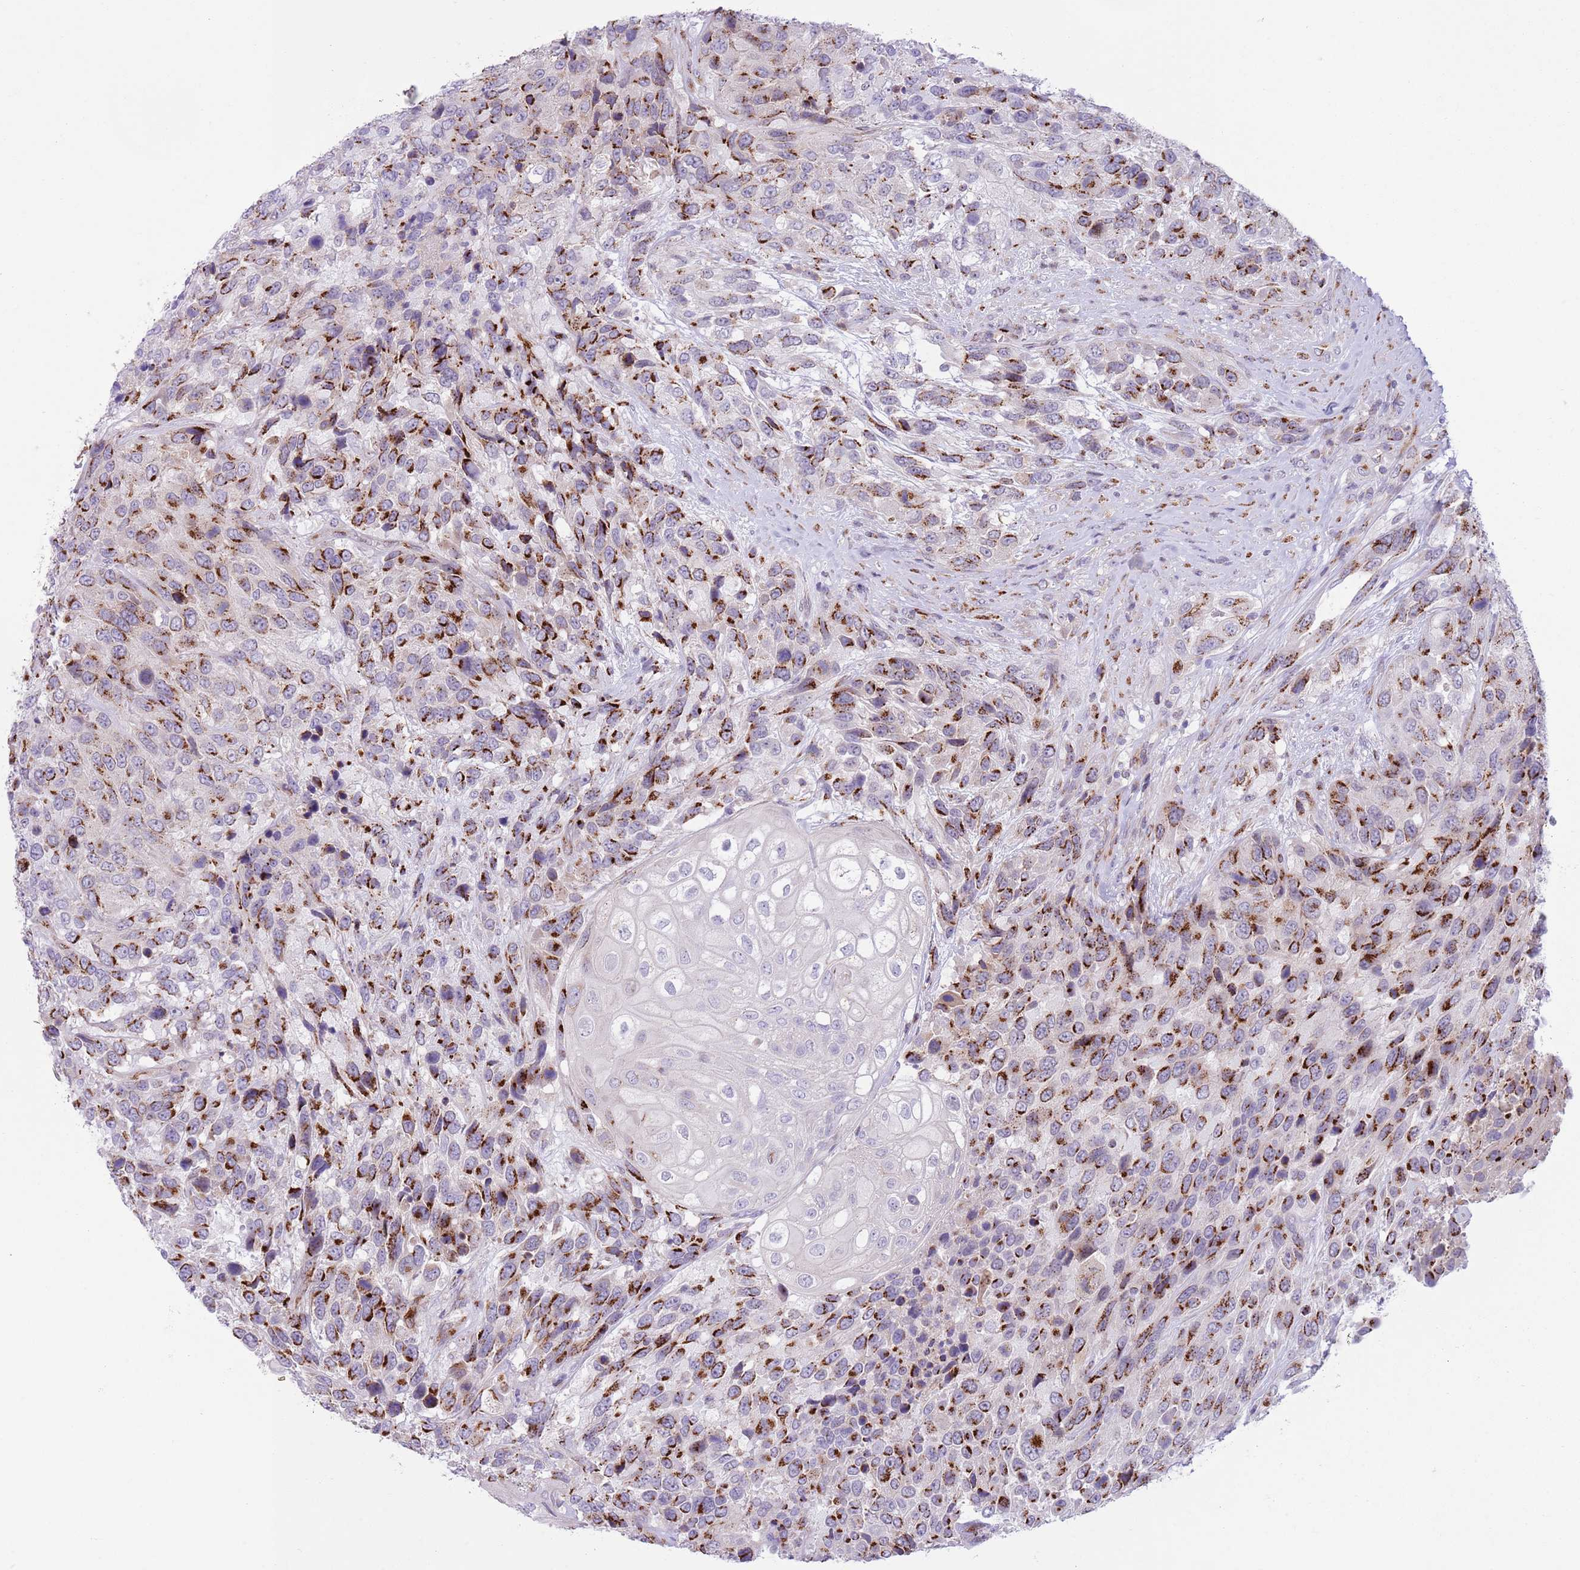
{"staining": {"intensity": "strong", "quantity": ">75%", "location": "cytoplasmic/membranous"}, "tissue": "urothelial cancer", "cell_type": "Tumor cells", "image_type": "cancer", "snomed": [{"axis": "morphology", "description": "Urothelial carcinoma, High grade"}, {"axis": "topography", "description": "Urinary bladder"}], "caption": "DAB immunohistochemical staining of urothelial carcinoma (high-grade) shows strong cytoplasmic/membranous protein positivity in about >75% of tumor cells. (Brightfield microscopy of DAB IHC at high magnification).", "gene": "C20orf96", "patient": {"sex": "female", "age": 70}}